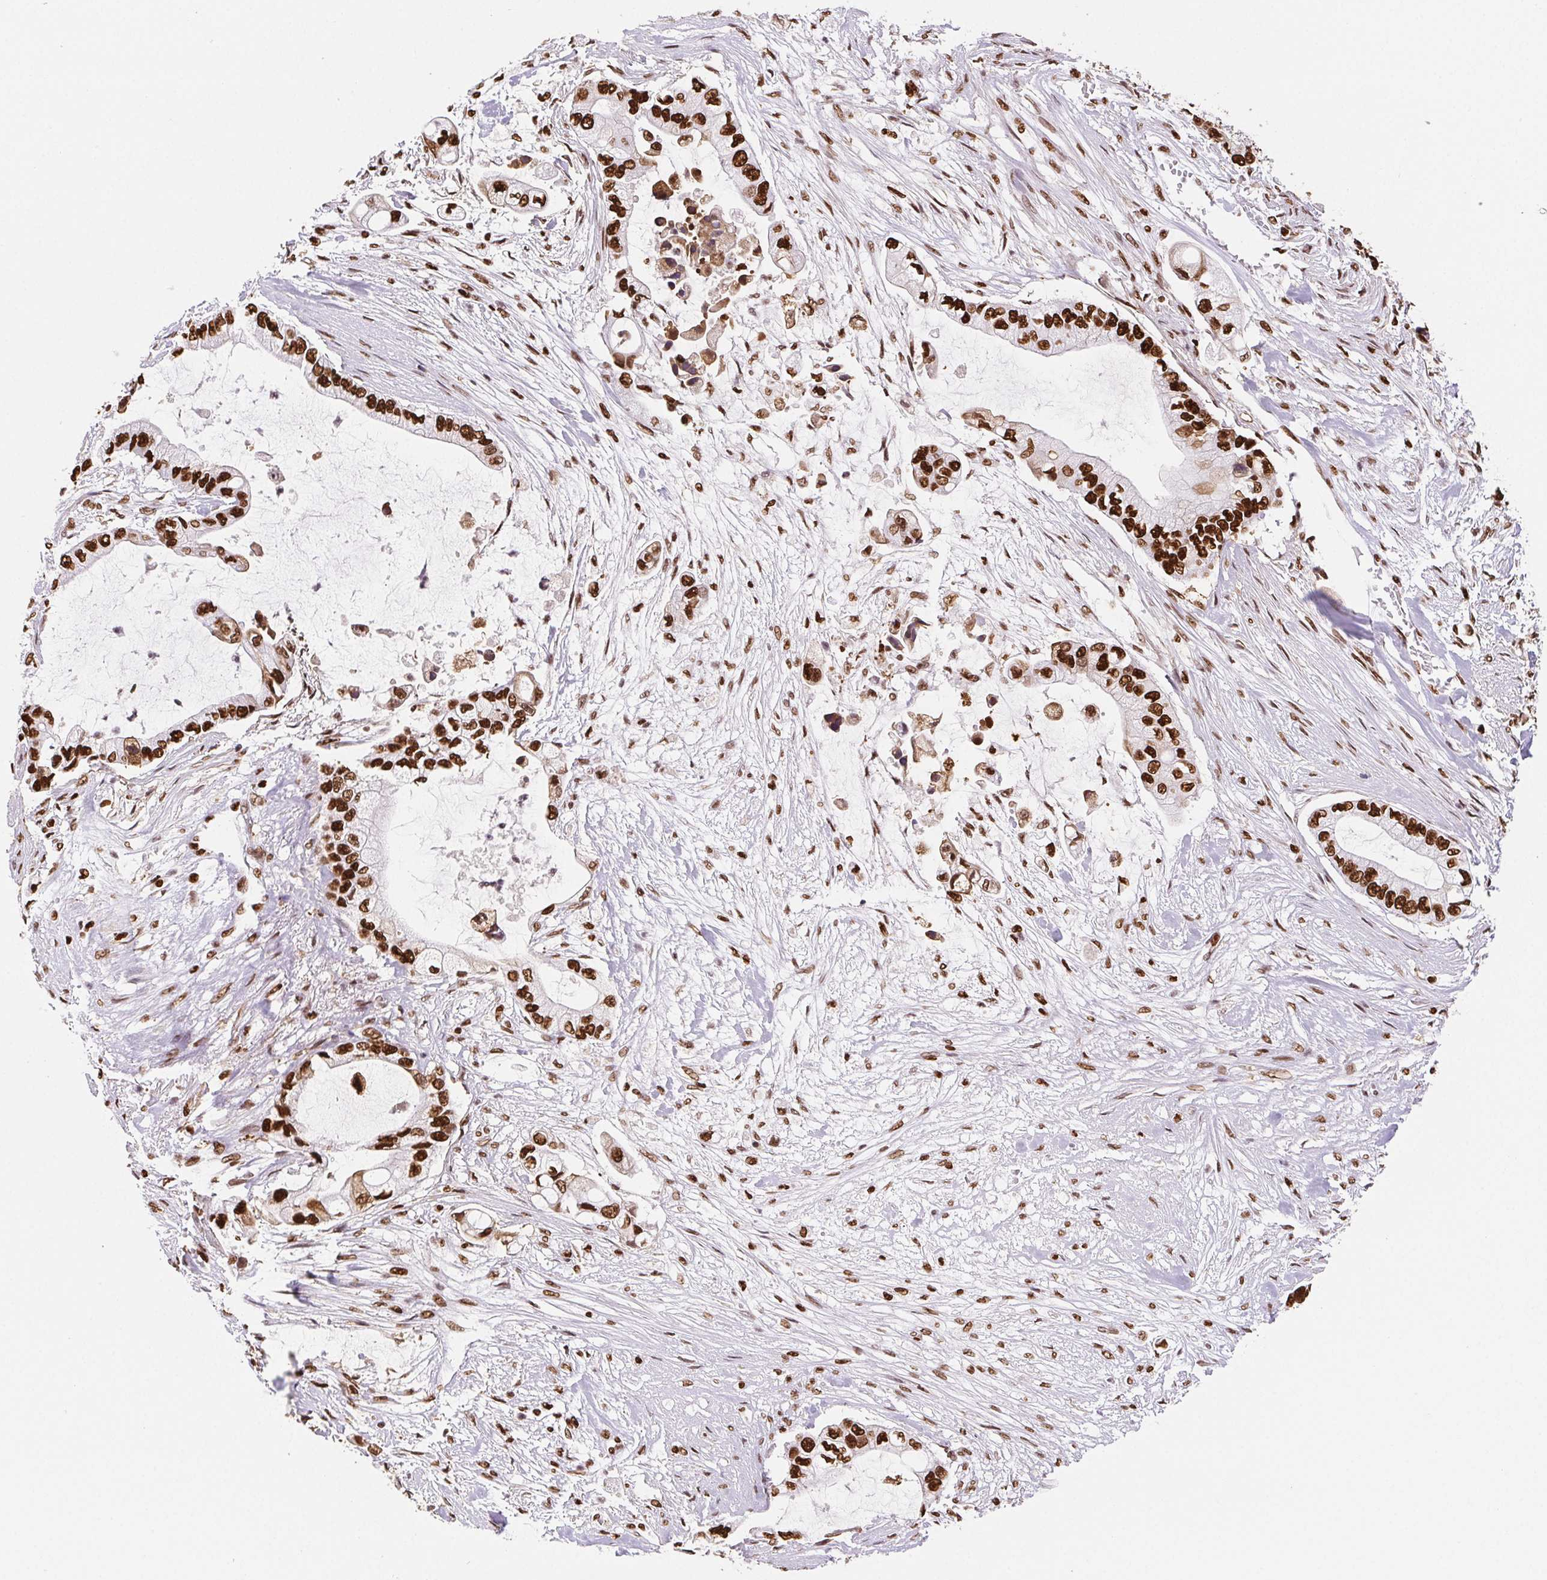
{"staining": {"intensity": "strong", "quantity": ">75%", "location": "nuclear"}, "tissue": "pancreatic cancer", "cell_type": "Tumor cells", "image_type": "cancer", "snomed": [{"axis": "morphology", "description": "Adenocarcinoma, NOS"}, {"axis": "topography", "description": "Pancreas"}], "caption": "IHC image of pancreatic cancer stained for a protein (brown), which shows high levels of strong nuclear staining in about >75% of tumor cells.", "gene": "SET", "patient": {"sex": "female", "age": 69}}